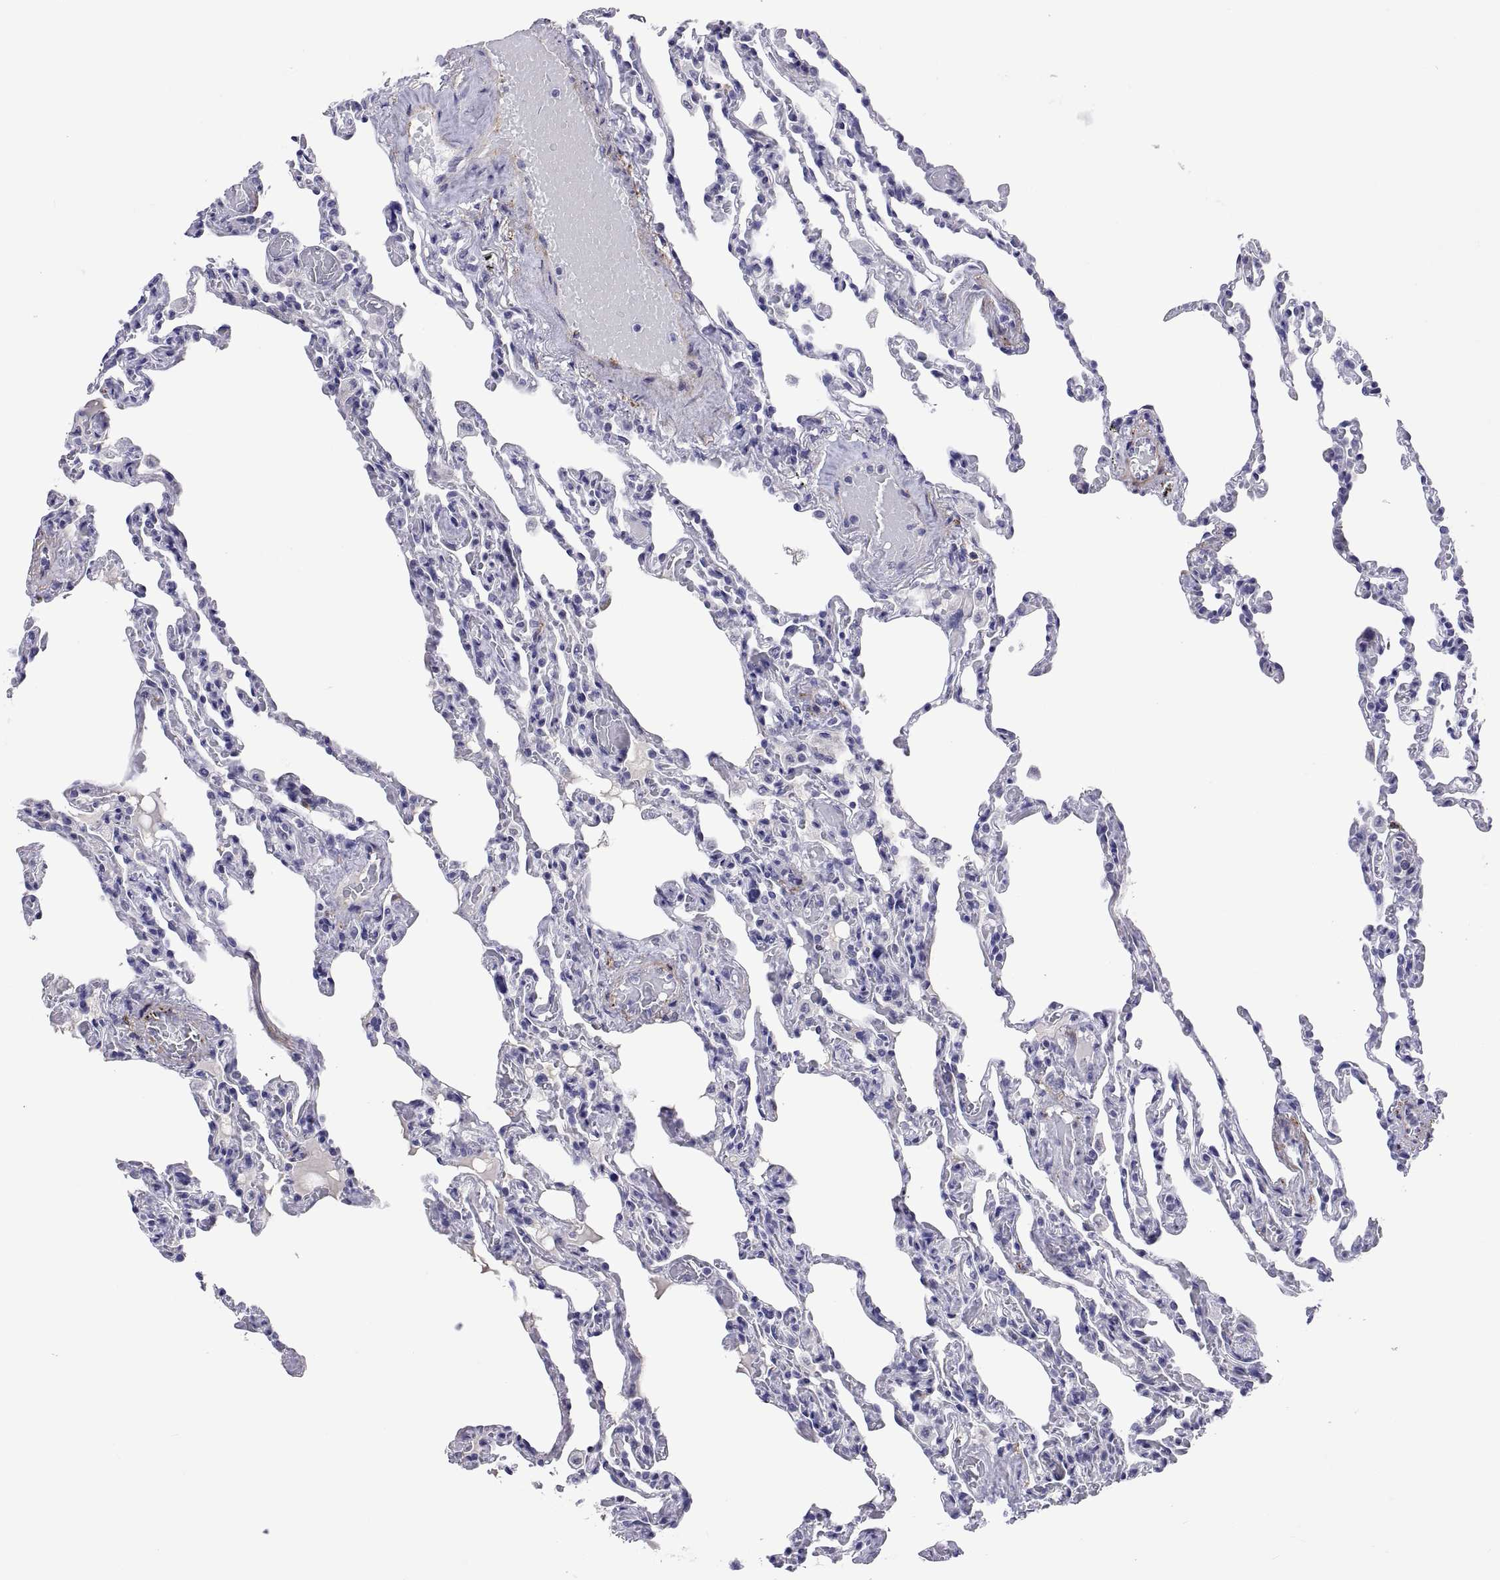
{"staining": {"intensity": "negative", "quantity": "none", "location": "none"}, "tissue": "lung", "cell_type": "Alveolar cells", "image_type": "normal", "snomed": [{"axis": "morphology", "description": "Normal tissue, NOS"}, {"axis": "topography", "description": "Lung"}], "caption": "Immunohistochemical staining of unremarkable human lung displays no significant expression in alveolar cells.", "gene": "CHCT1", "patient": {"sex": "female", "age": 43}}